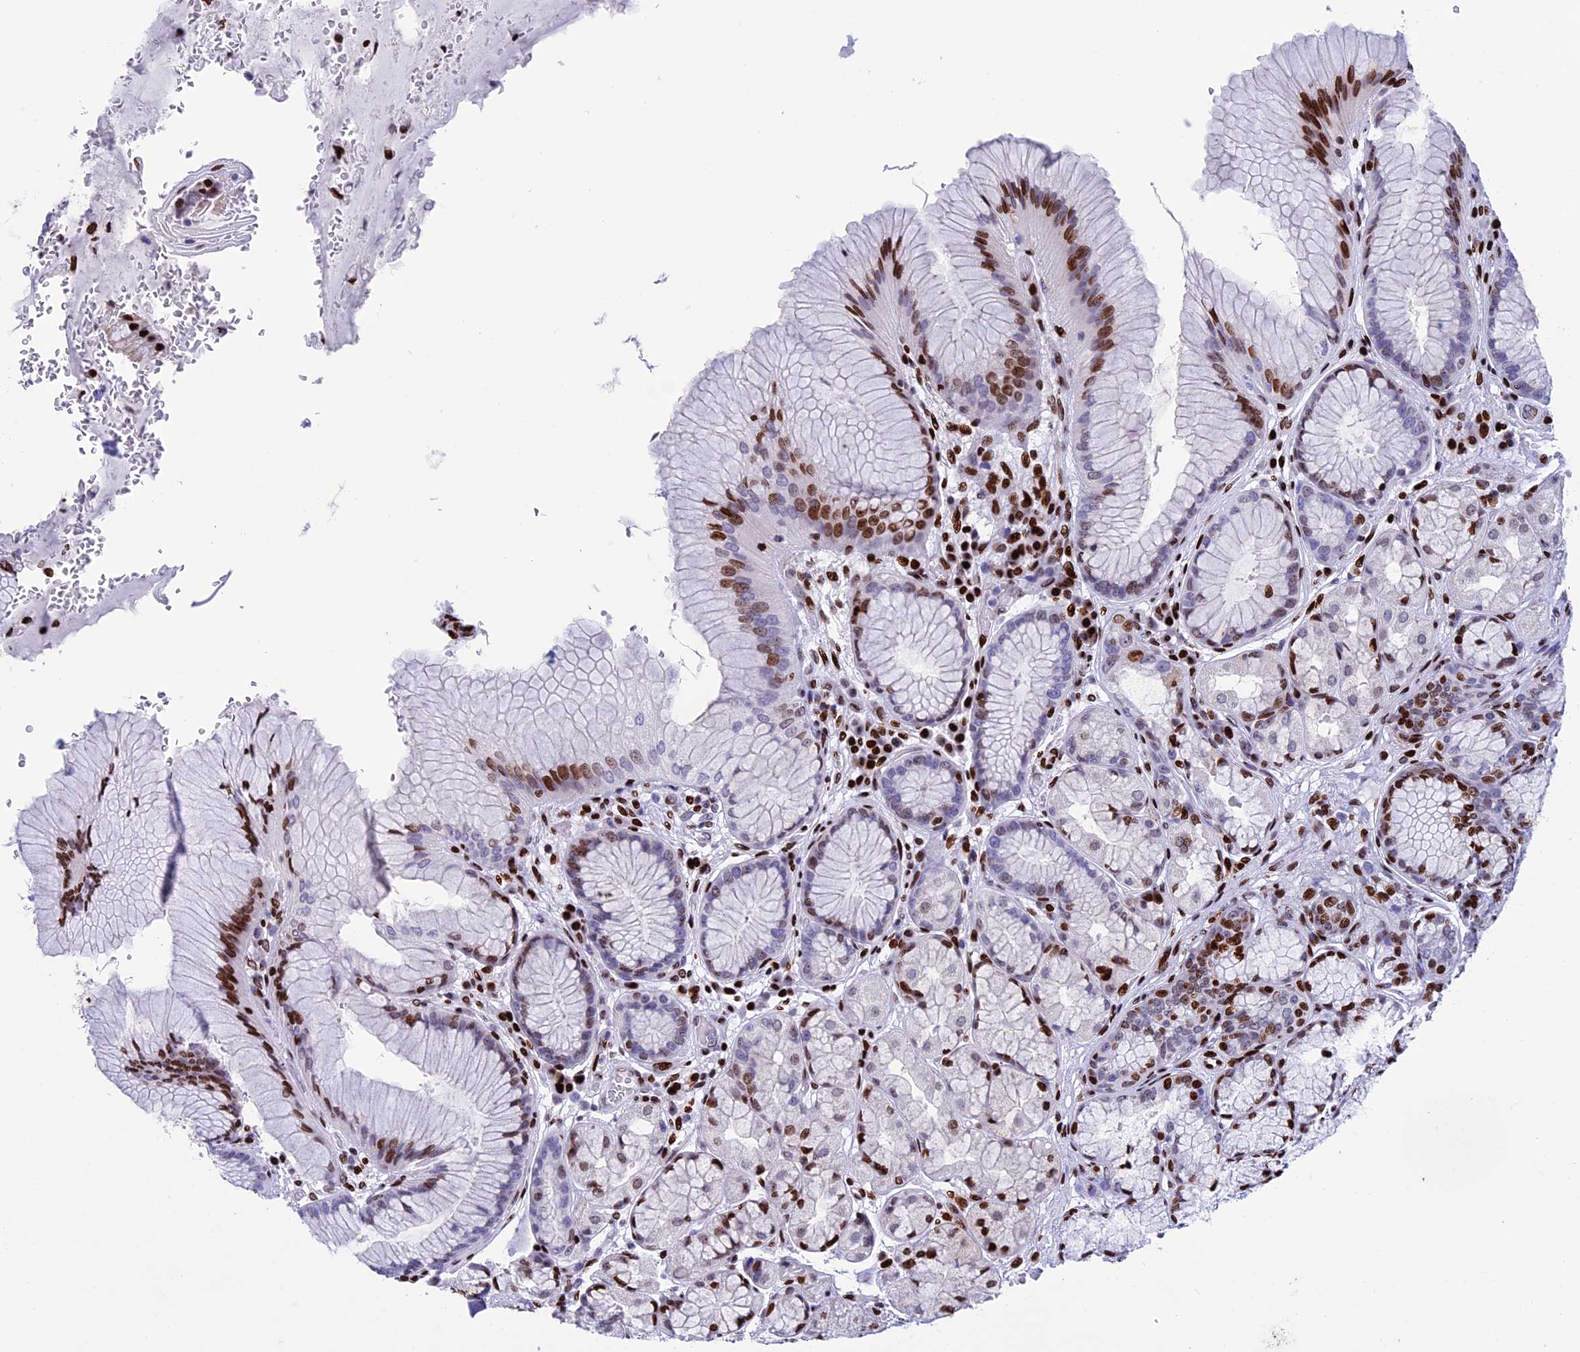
{"staining": {"intensity": "strong", "quantity": "25%-75%", "location": "nuclear"}, "tissue": "stomach", "cell_type": "Glandular cells", "image_type": "normal", "snomed": [{"axis": "morphology", "description": "Normal tissue, NOS"}, {"axis": "topography", "description": "Stomach"}], "caption": "Glandular cells display high levels of strong nuclear staining in approximately 25%-75% of cells in benign stomach.", "gene": "BTBD3", "patient": {"sex": "male", "age": 63}}